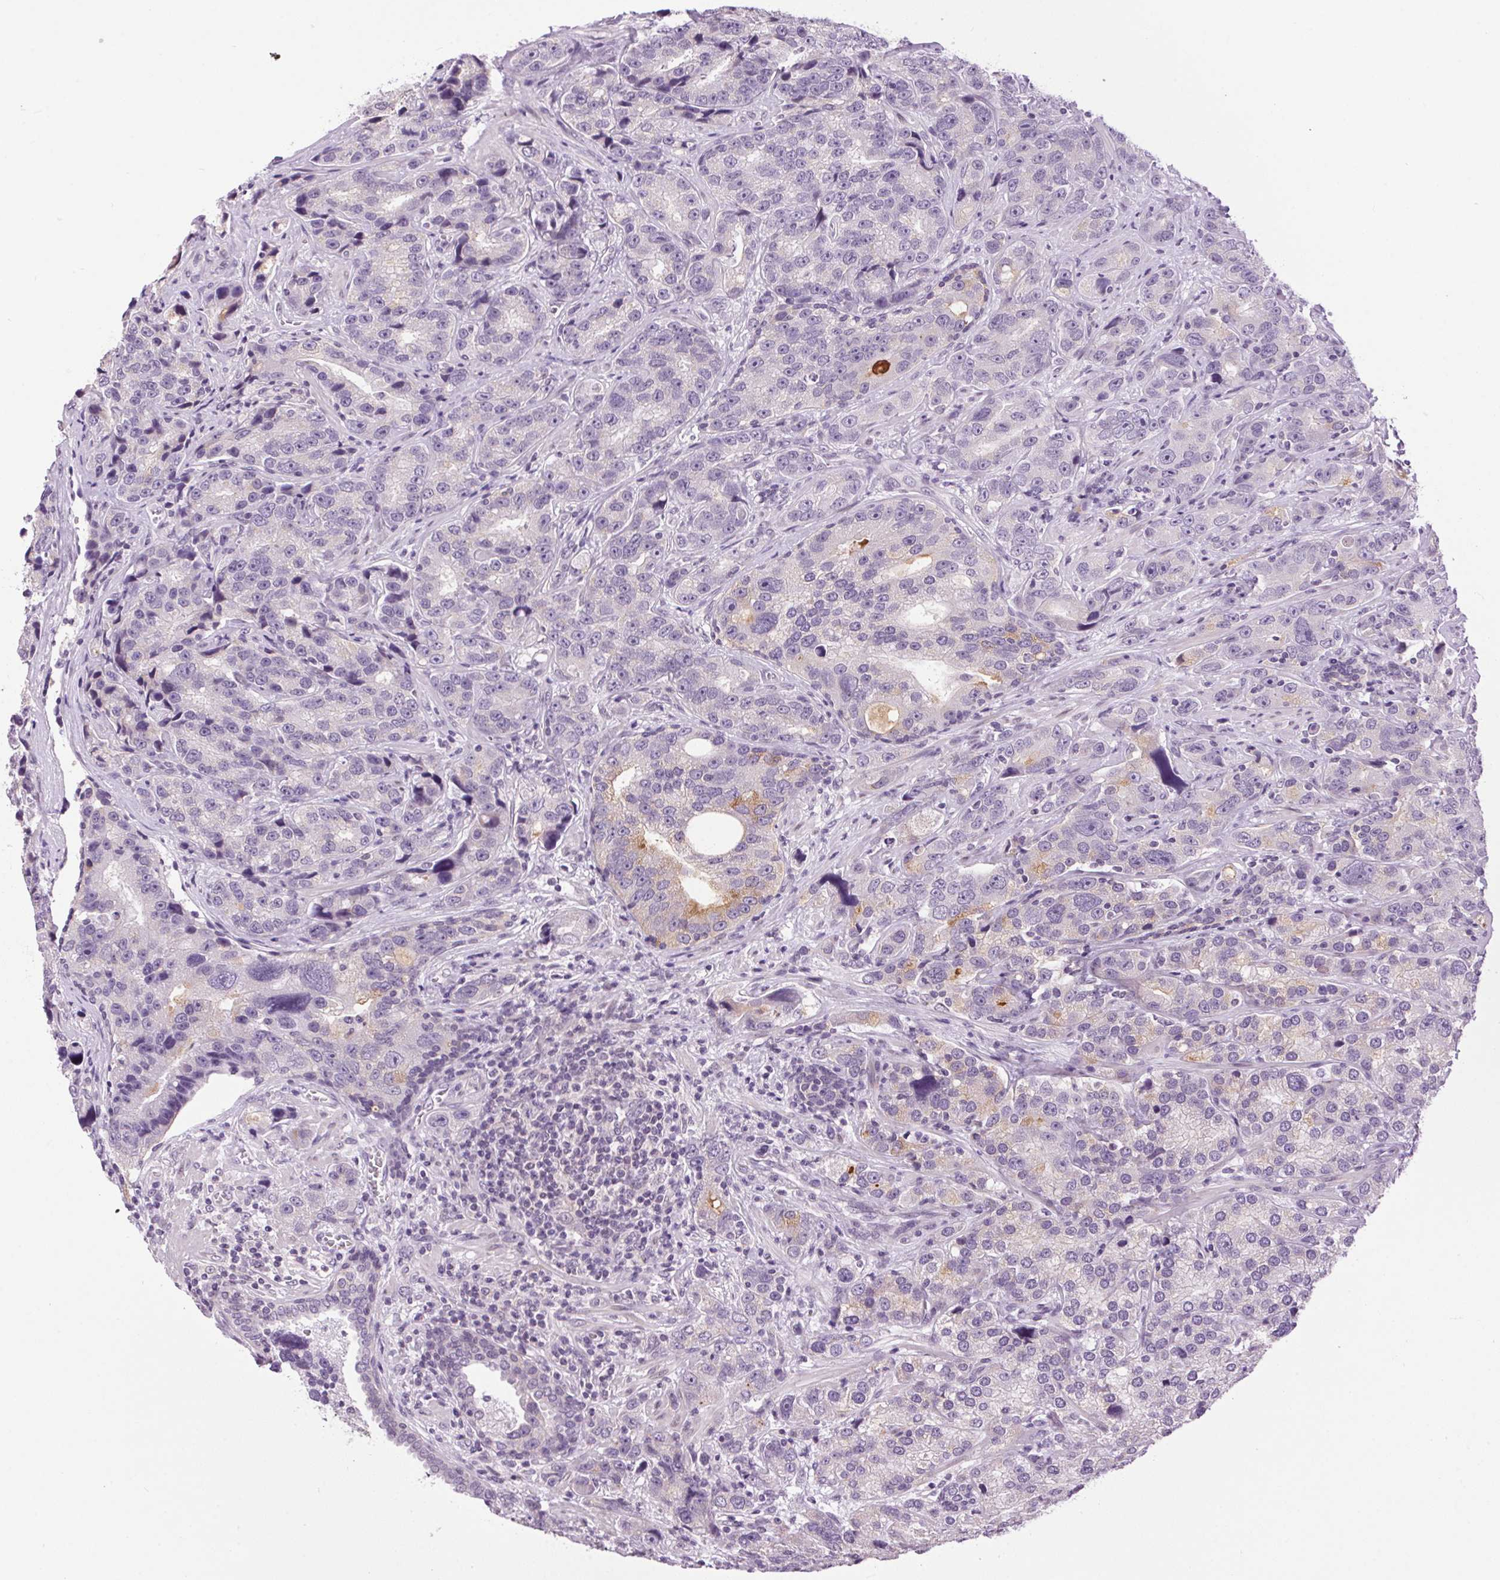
{"staining": {"intensity": "negative", "quantity": "none", "location": "none"}, "tissue": "prostate cancer", "cell_type": "Tumor cells", "image_type": "cancer", "snomed": [{"axis": "morphology", "description": "Adenocarcinoma, NOS"}, {"axis": "topography", "description": "Prostate"}], "caption": "High magnification brightfield microscopy of prostate adenocarcinoma stained with DAB (brown) and counterstained with hematoxylin (blue): tumor cells show no significant staining. The staining was performed using DAB to visualize the protein expression in brown, while the nuclei were stained in blue with hematoxylin (Magnification: 20x).", "gene": "SMIM13", "patient": {"sex": "male", "age": 63}}